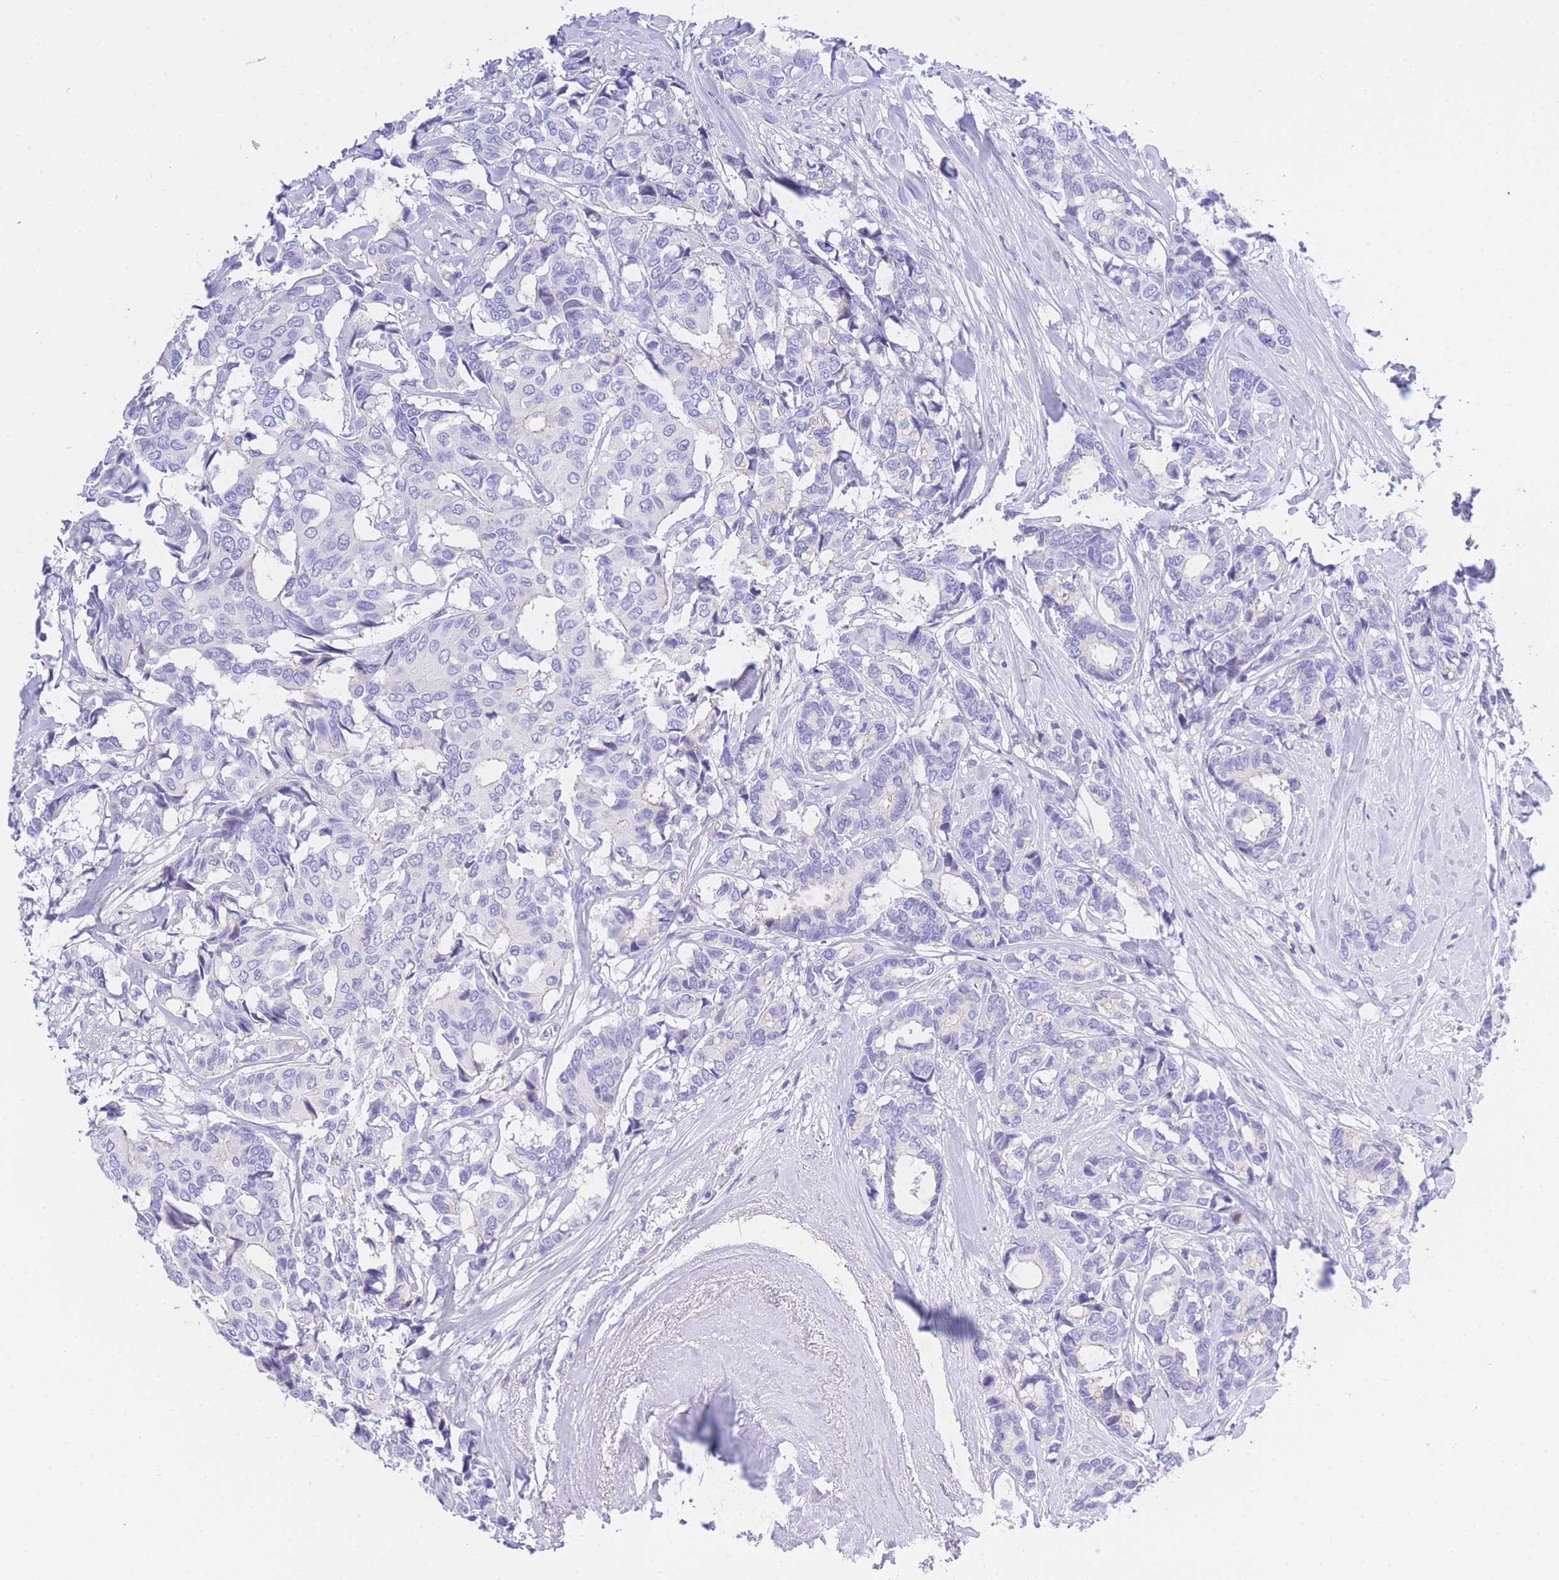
{"staining": {"intensity": "negative", "quantity": "none", "location": "none"}, "tissue": "breast cancer", "cell_type": "Tumor cells", "image_type": "cancer", "snomed": [{"axis": "morphology", "description": "Duct carcinoma"}, {"axis": "topography", "description": "Breast"}], "caption": "There is no significant staining in tumor cells of breast cancer. (Brightfield microscopy of DAB IHC at high magnification).", "gene": "TIFAB", "patient": {"sex": "female", "age": 87}}